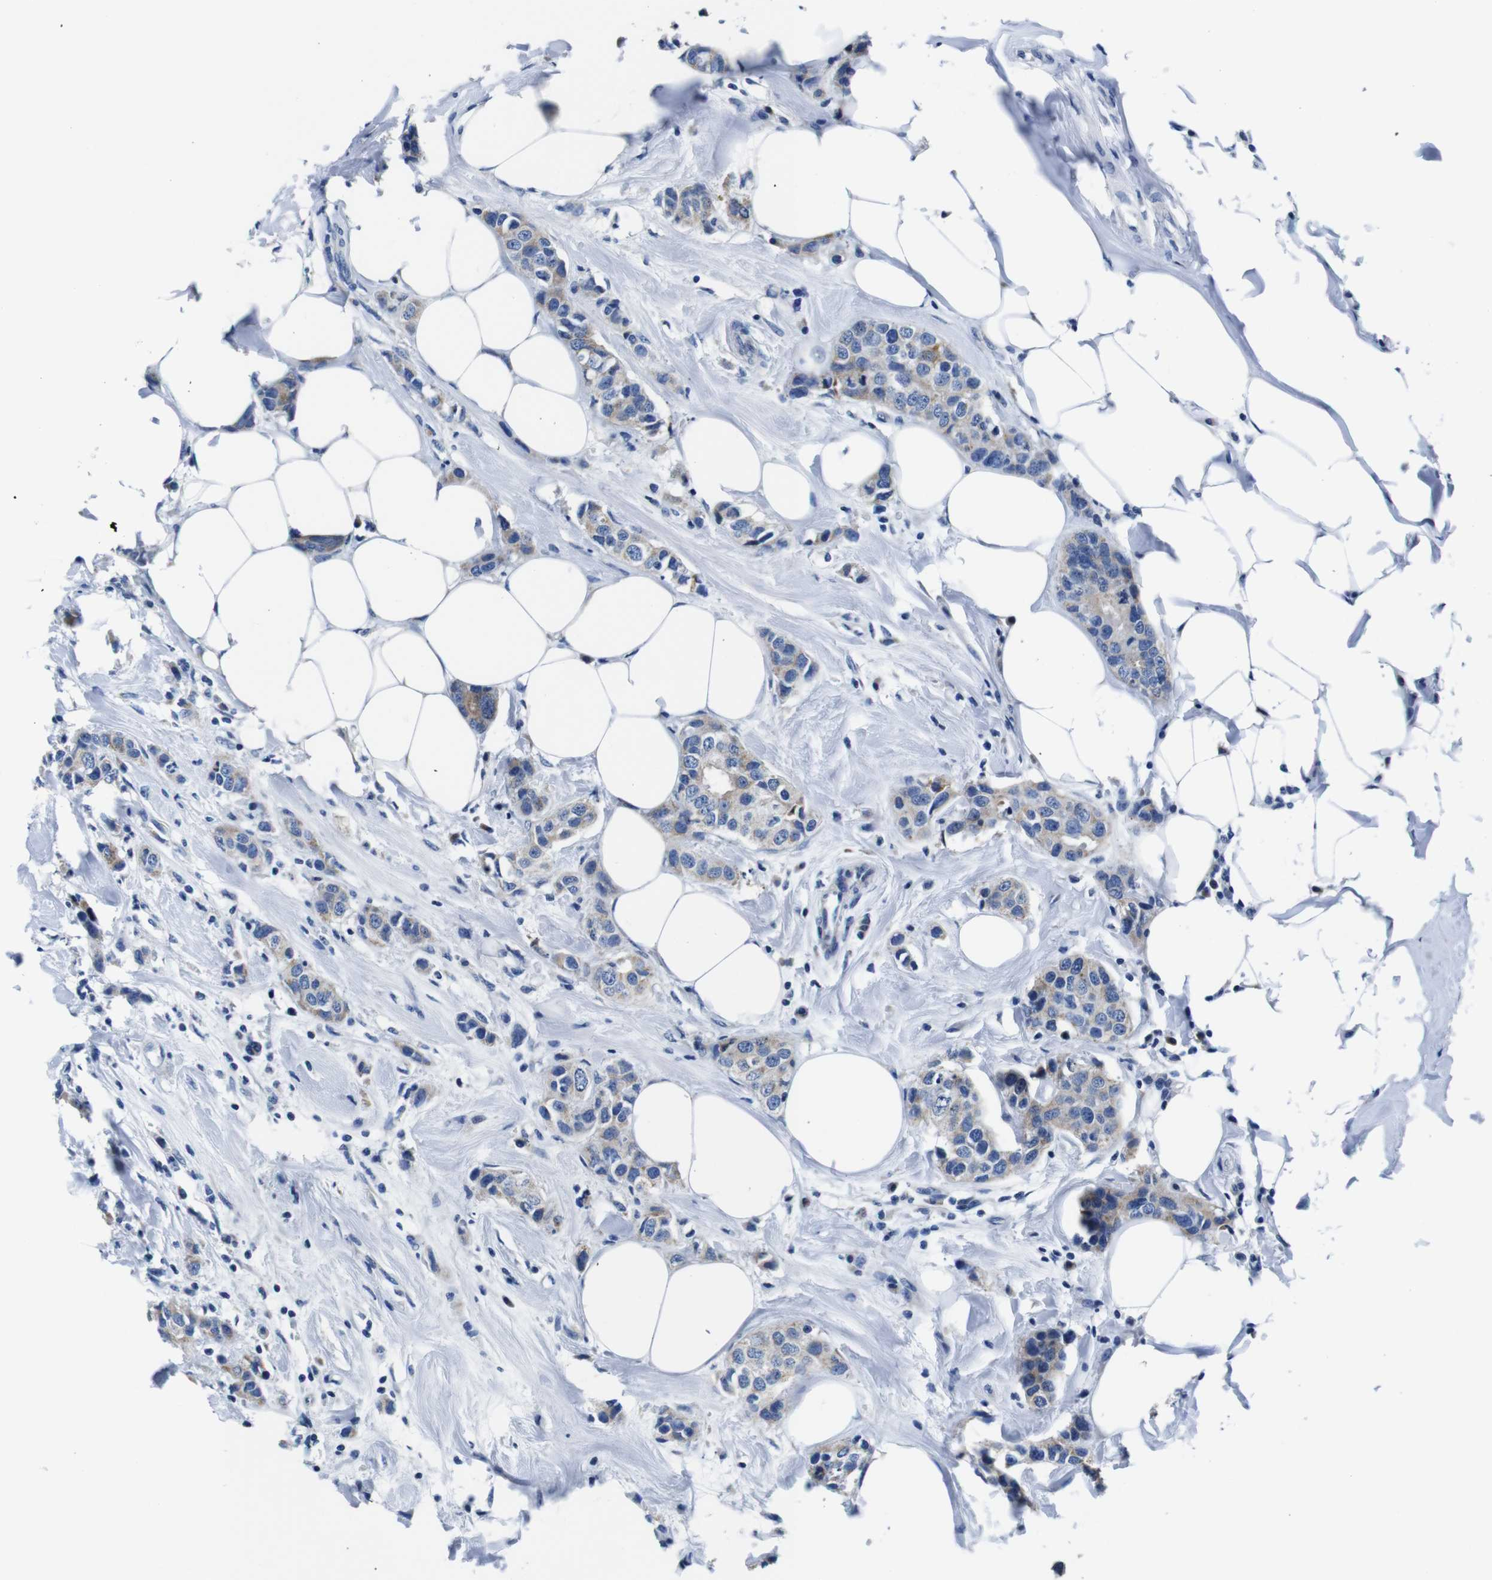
{"staining": {"intensity": "weak", "quantity": "25%-75%", "location": "cytoplasmic/membranous"}, "tissue": "breast cancer", "cell_type": "Tumor cells", "image_type": "cancer", "snomed": [{"axis": "morphology", "description": "Normal tissue, NOS"}, {"axis": "morphology", "description": "Duct carcinoma"}, {"axis": "topography", "description": "Breast"}], "caption": "Tumor cells demonstrate weak cytoplasmic/membranous expression in approximately 25%-75% of cells in breast cancer (intraductal carcinoma).", "gene": "SNX19", "patient": {"sex": "female", "age": 50}}